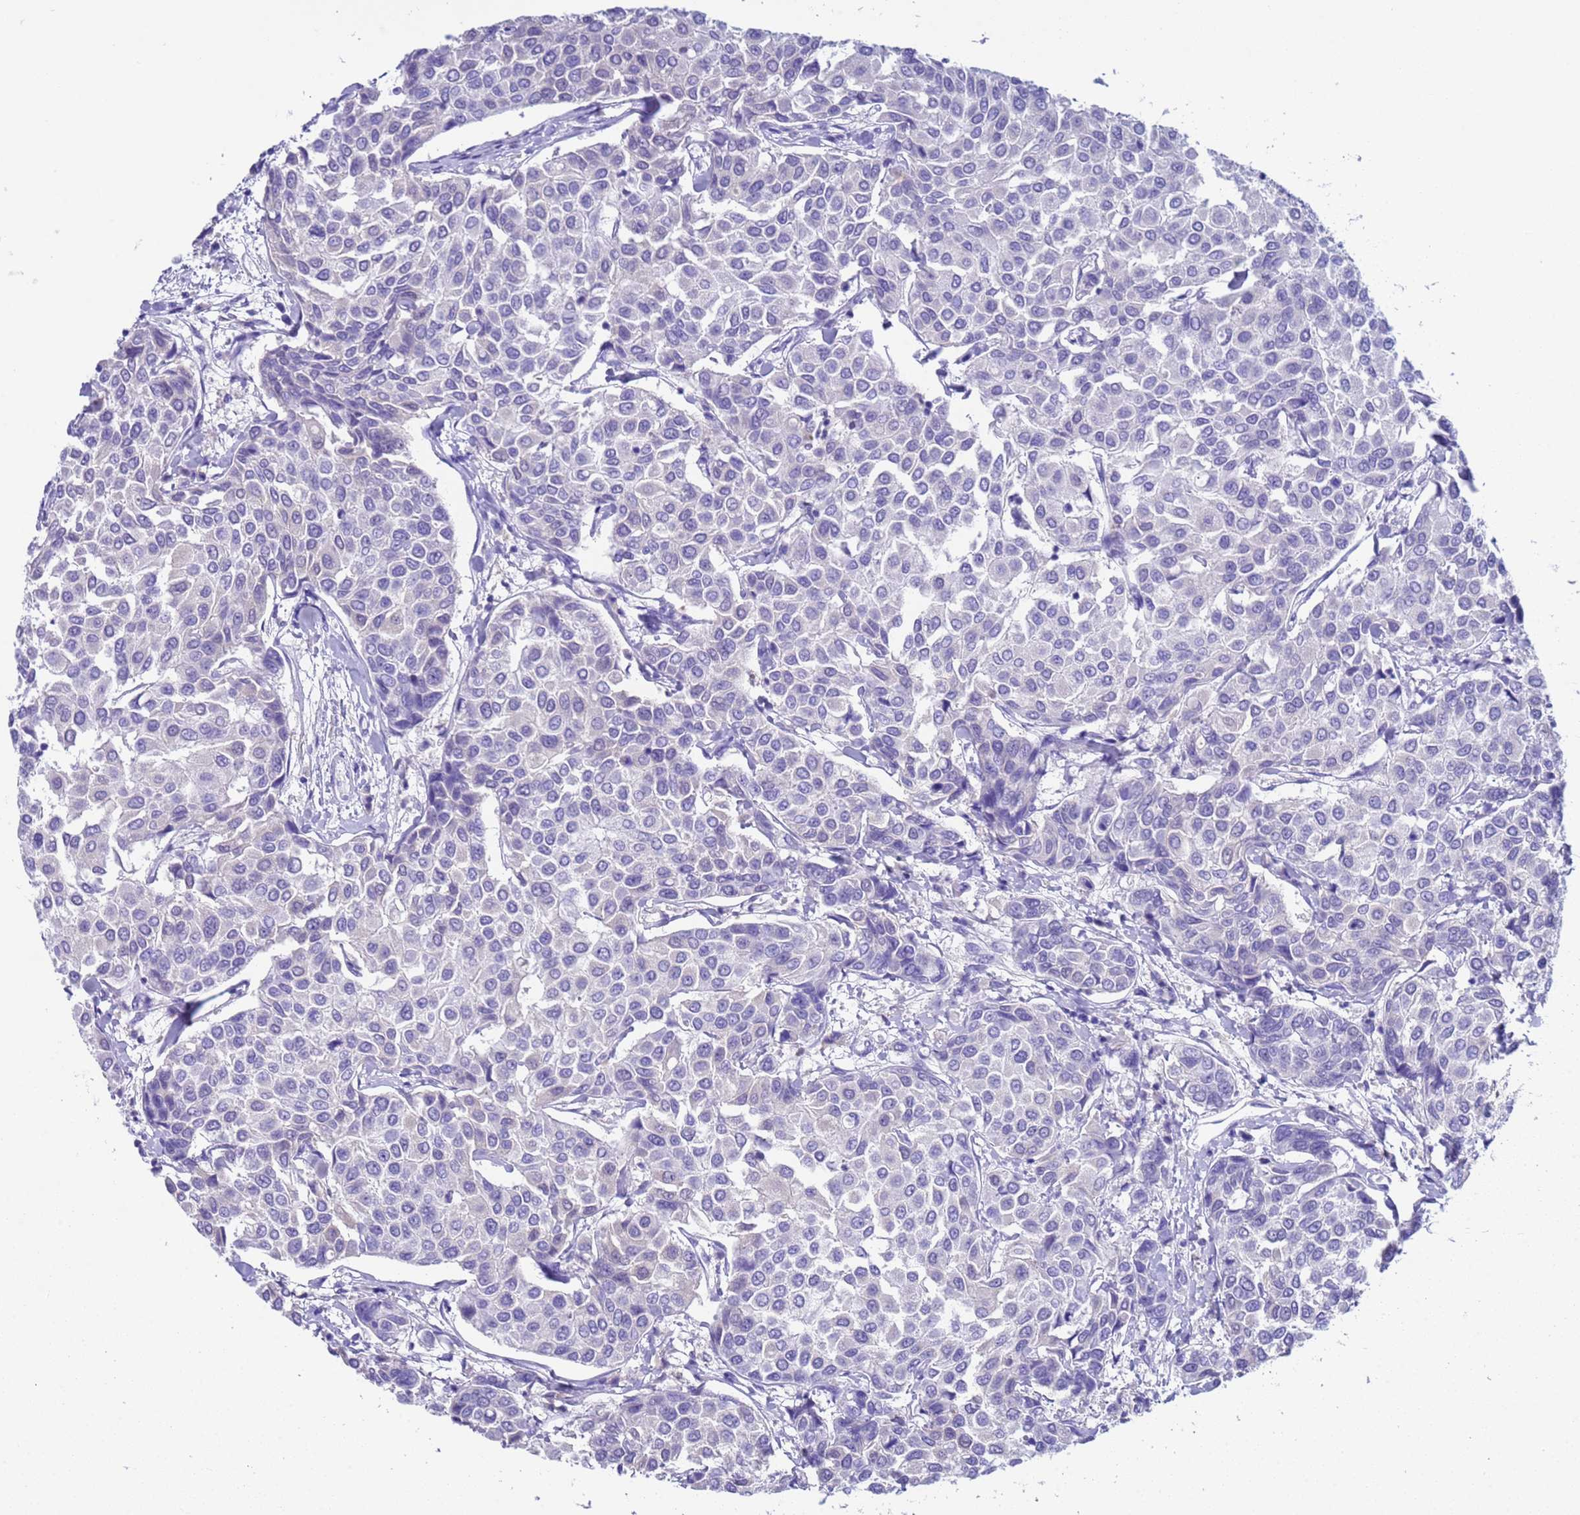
{"staining": {"intensity": "negative", "quantity": "none", "location": "none"}, "tissue": "breast cancer", "cell_type": "Tumor cells", "image_type": "cancer", "snomed": [{"axis": "morphology", "description": "Duct carcinoma"}, {"axis": "topography", "description": "Breast"}], "caption": "This is an immunohistochemistry image of human breast cancer. There is no staining in tumor cells.", "gene": "CKM", "patient": {"sex": "female", "age": 55}}